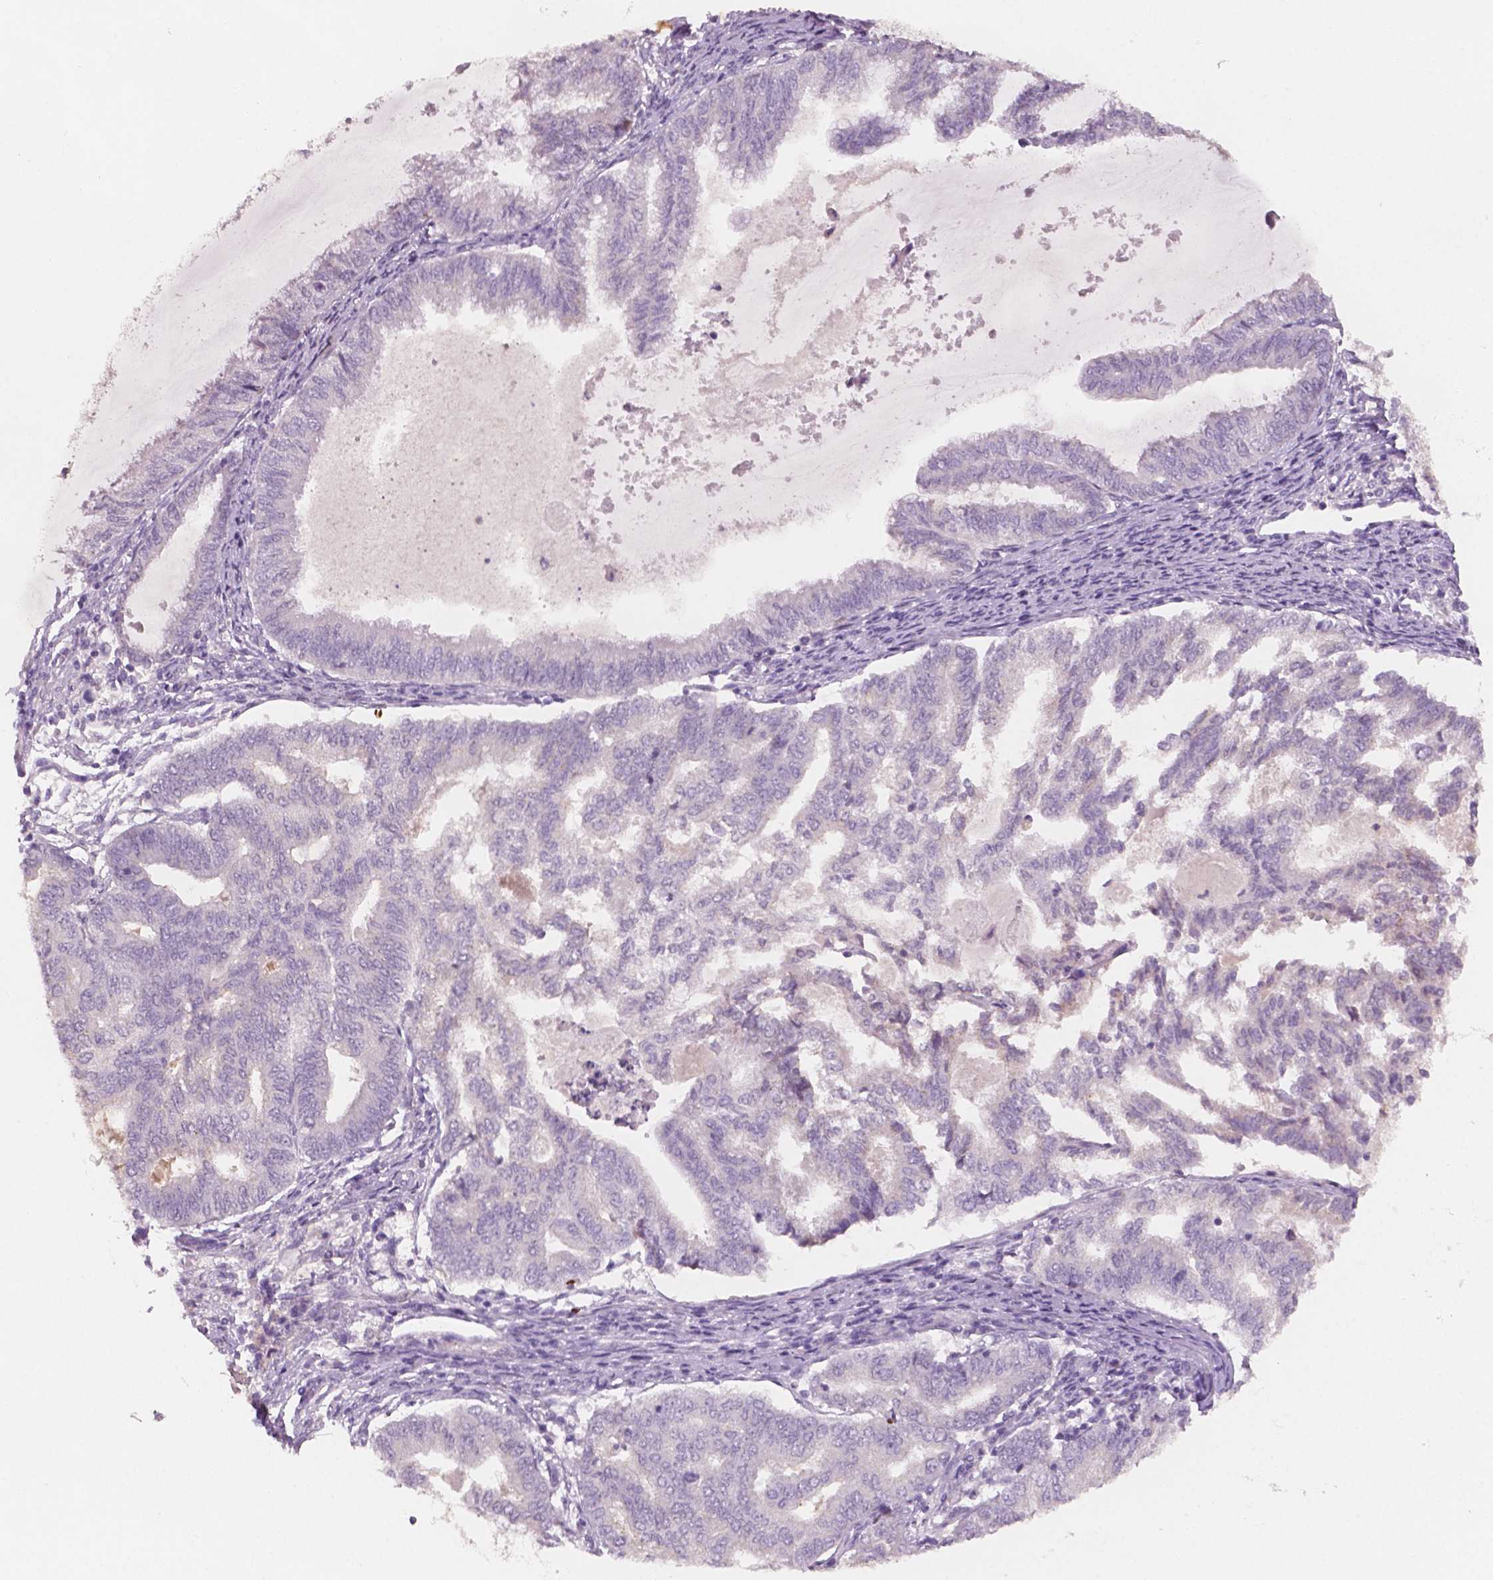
{"staining": {"intensity": "negative", "quantity": "none", "location": "none"}, "tissue": "endometrial cancer", "cell_type": "Tumor cells", "image_type": "cancer", "snomed": [{"axis": "morphology", "description": "Adenocarcinoma, NOS"}, {"axis": "topography", "description": "Endometrium"}], "caption": "High power microscopy photomicrograph of an IHC micrograph of endometrial cancer, revealing no significant staining in tumor cells.", "gene": "APOA4", "patient": {"sex": "female", "age": 79}}